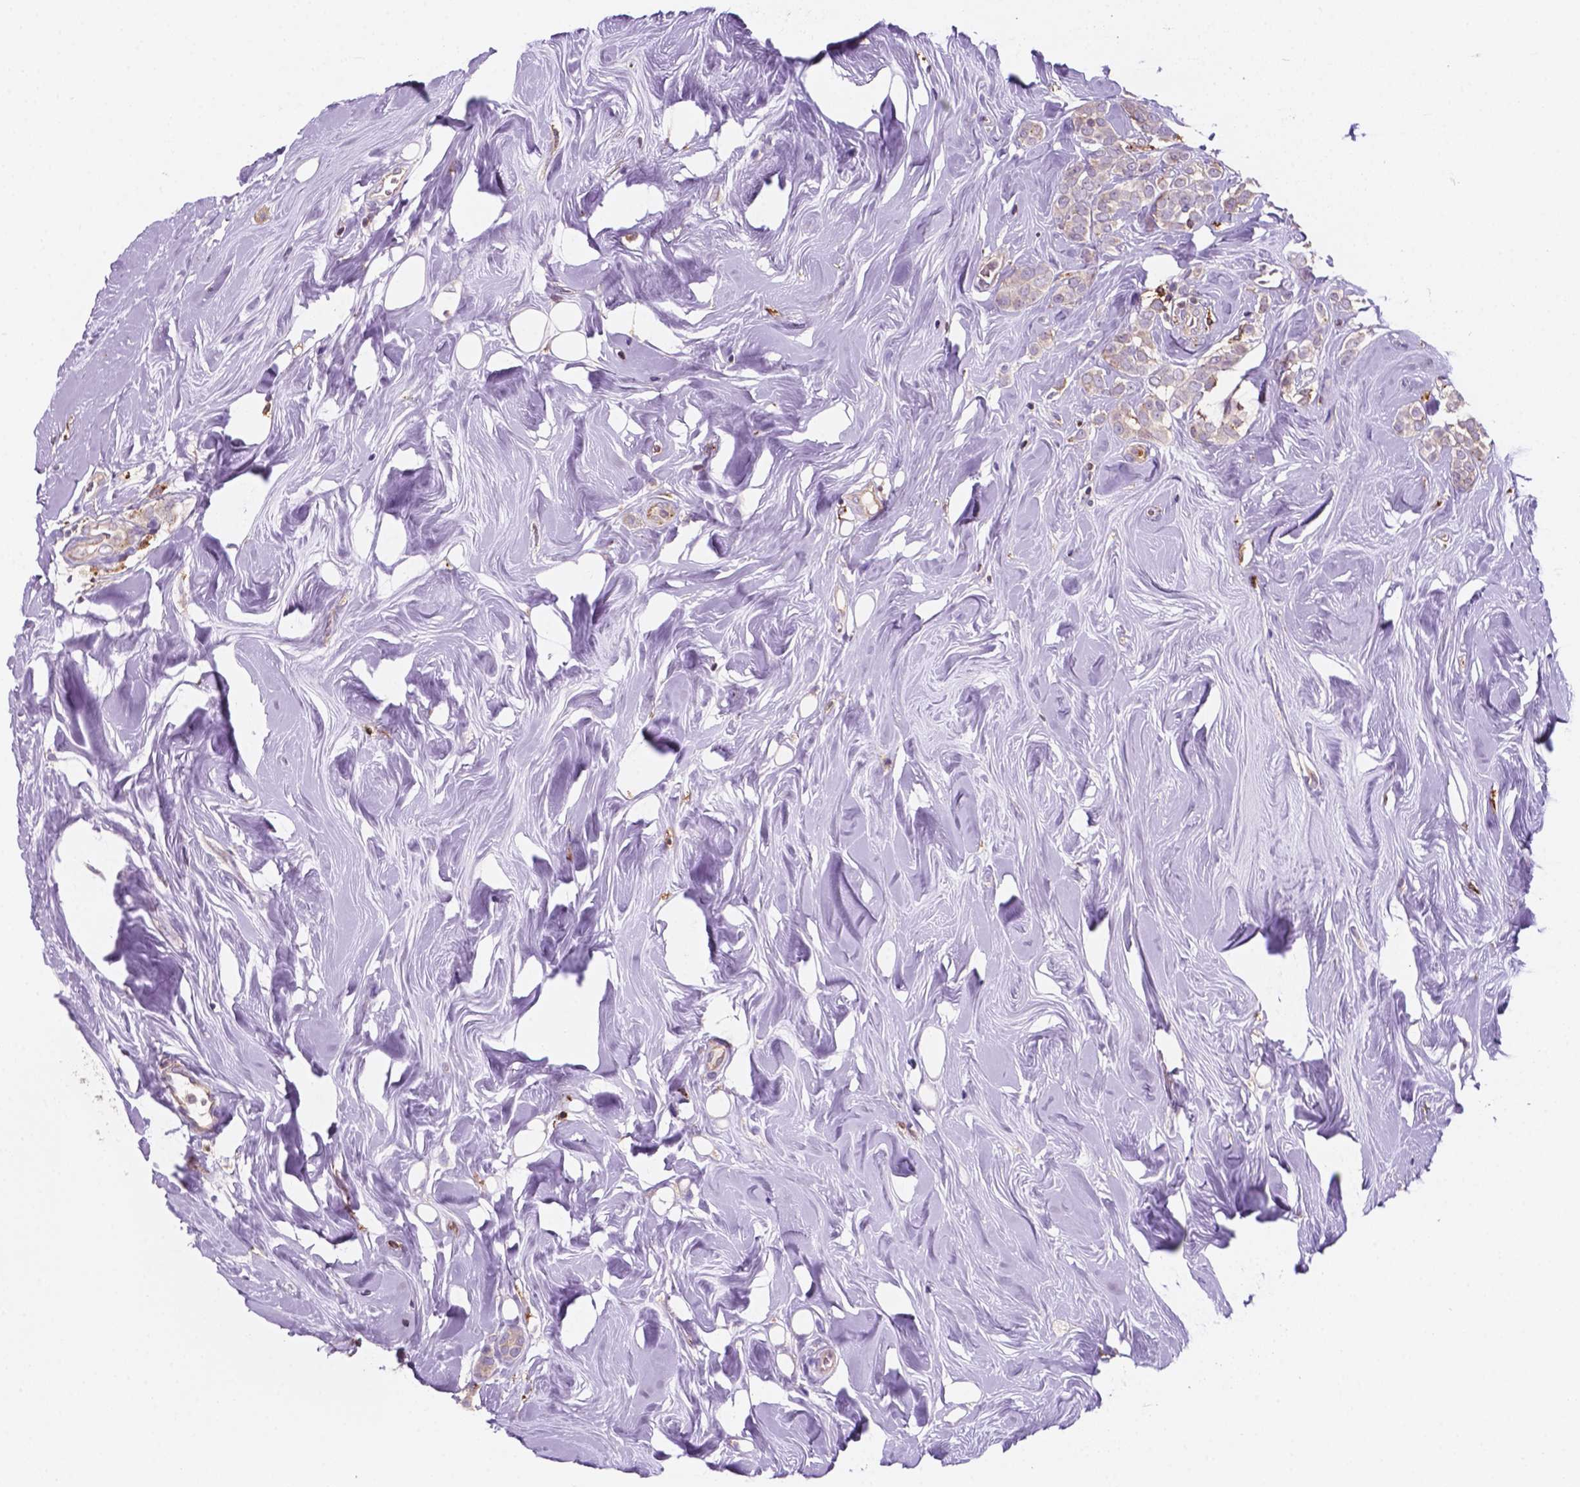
{"staining": {"intensity": "negative", "quantity": "none", "location": "none"}, "tissue": "breast cancer", "cell_type": "Tumor cells", "image_type": "cancer", "snomed": [{"axis": "morphology", "description": "Lobular carcinoma"}, {"axis": "topography", "description": "Breast"}], "caption": "Breast lobular carcinoma was stained to show a protein in brown. There is no significant expression in tumor cells.", "gene": "MKRN2OS", "patient": {"sex": "female", "age": 49}}